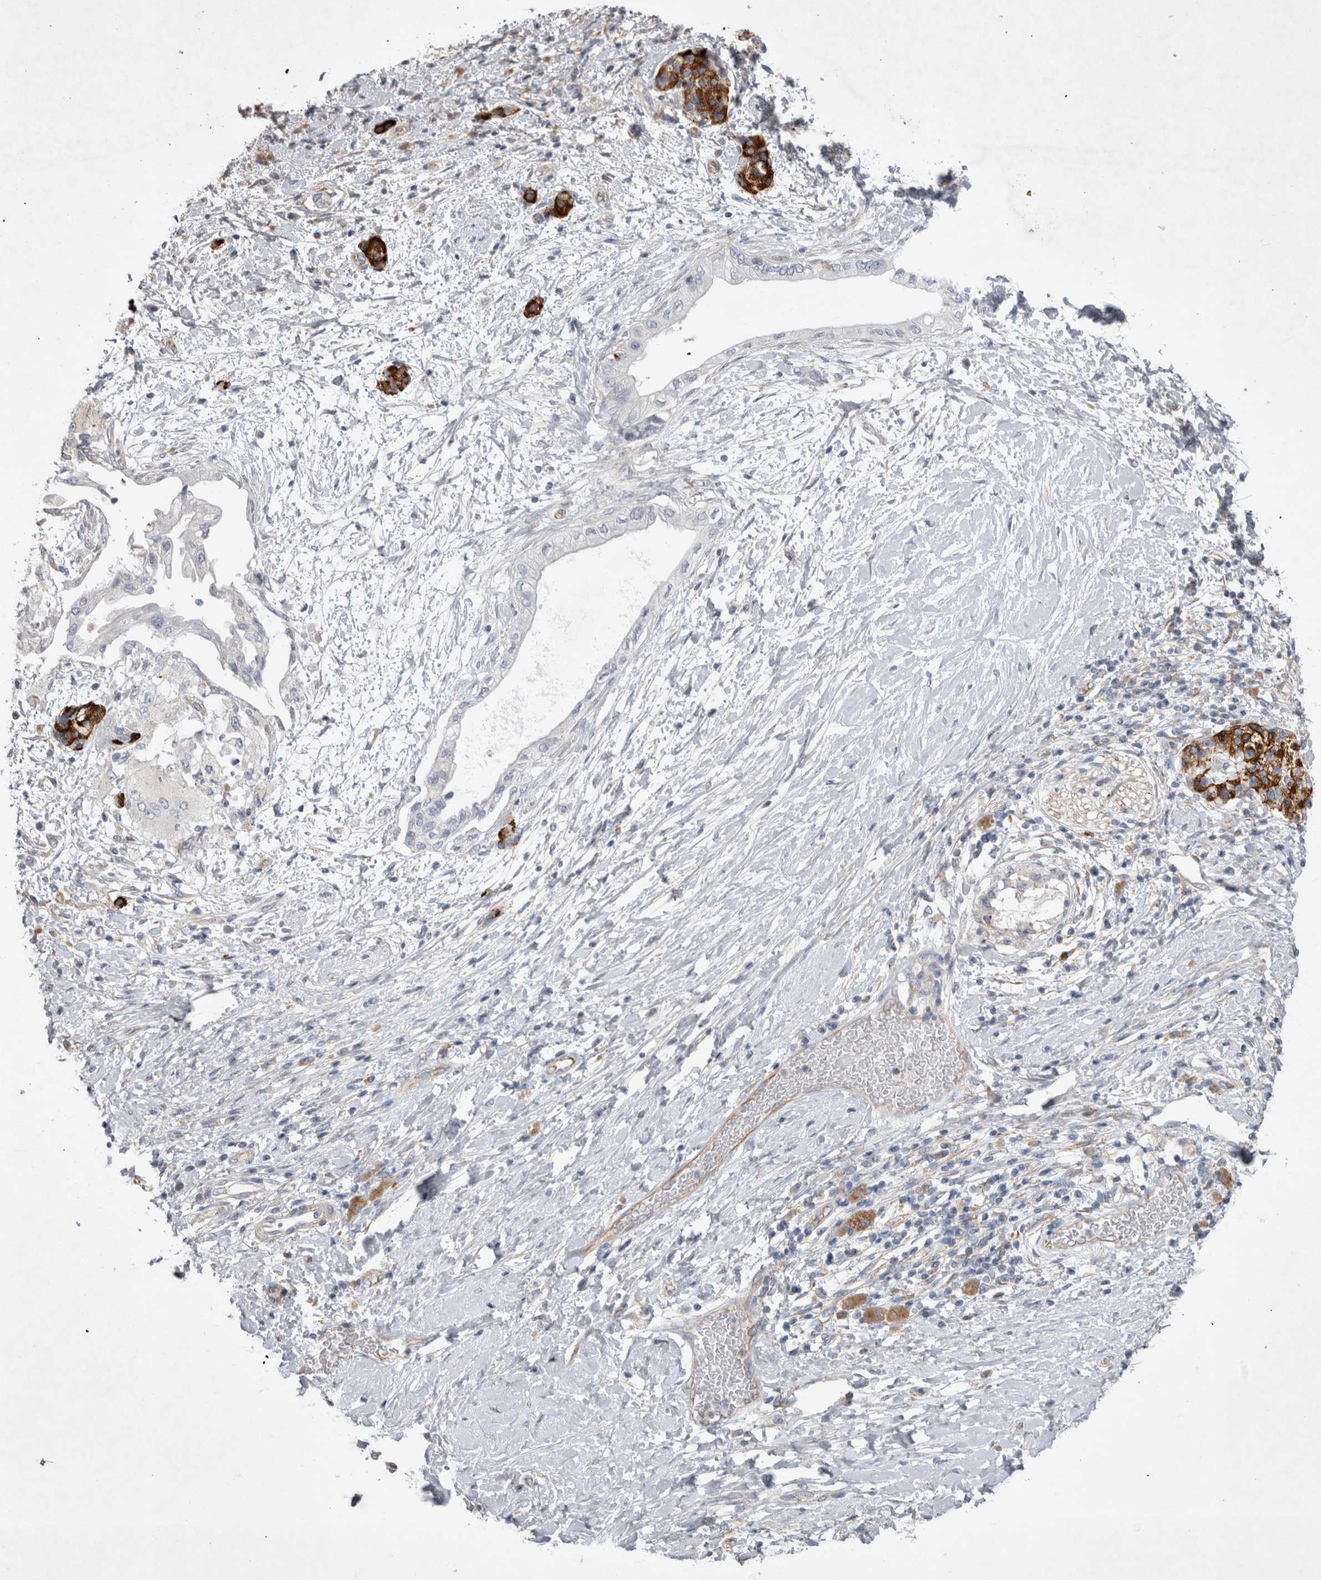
{"staining": {"intensity": "negative", "quantity": "none", "location": "none"}, "tissue": "pancreatic cancer", "cell_type": "Tumor cells", "image_type": "cancer", "snomed": [{"axis": "morphology", "description": "Normal tissue, NOS"}, {"axis": "morphology", "description": "Adenocarcinoma, NOS"}, {"axis": "topography", "description": "Pancreas"}, {"axis": "topography", "description": "Duodenum"}], "caption": "Human pancreatic adenocarcinoma stained for a protein using IHC shows no positivity in tumor cells.", "gene": "STRADB", "patient": {"sex": "female", "age": 60}}